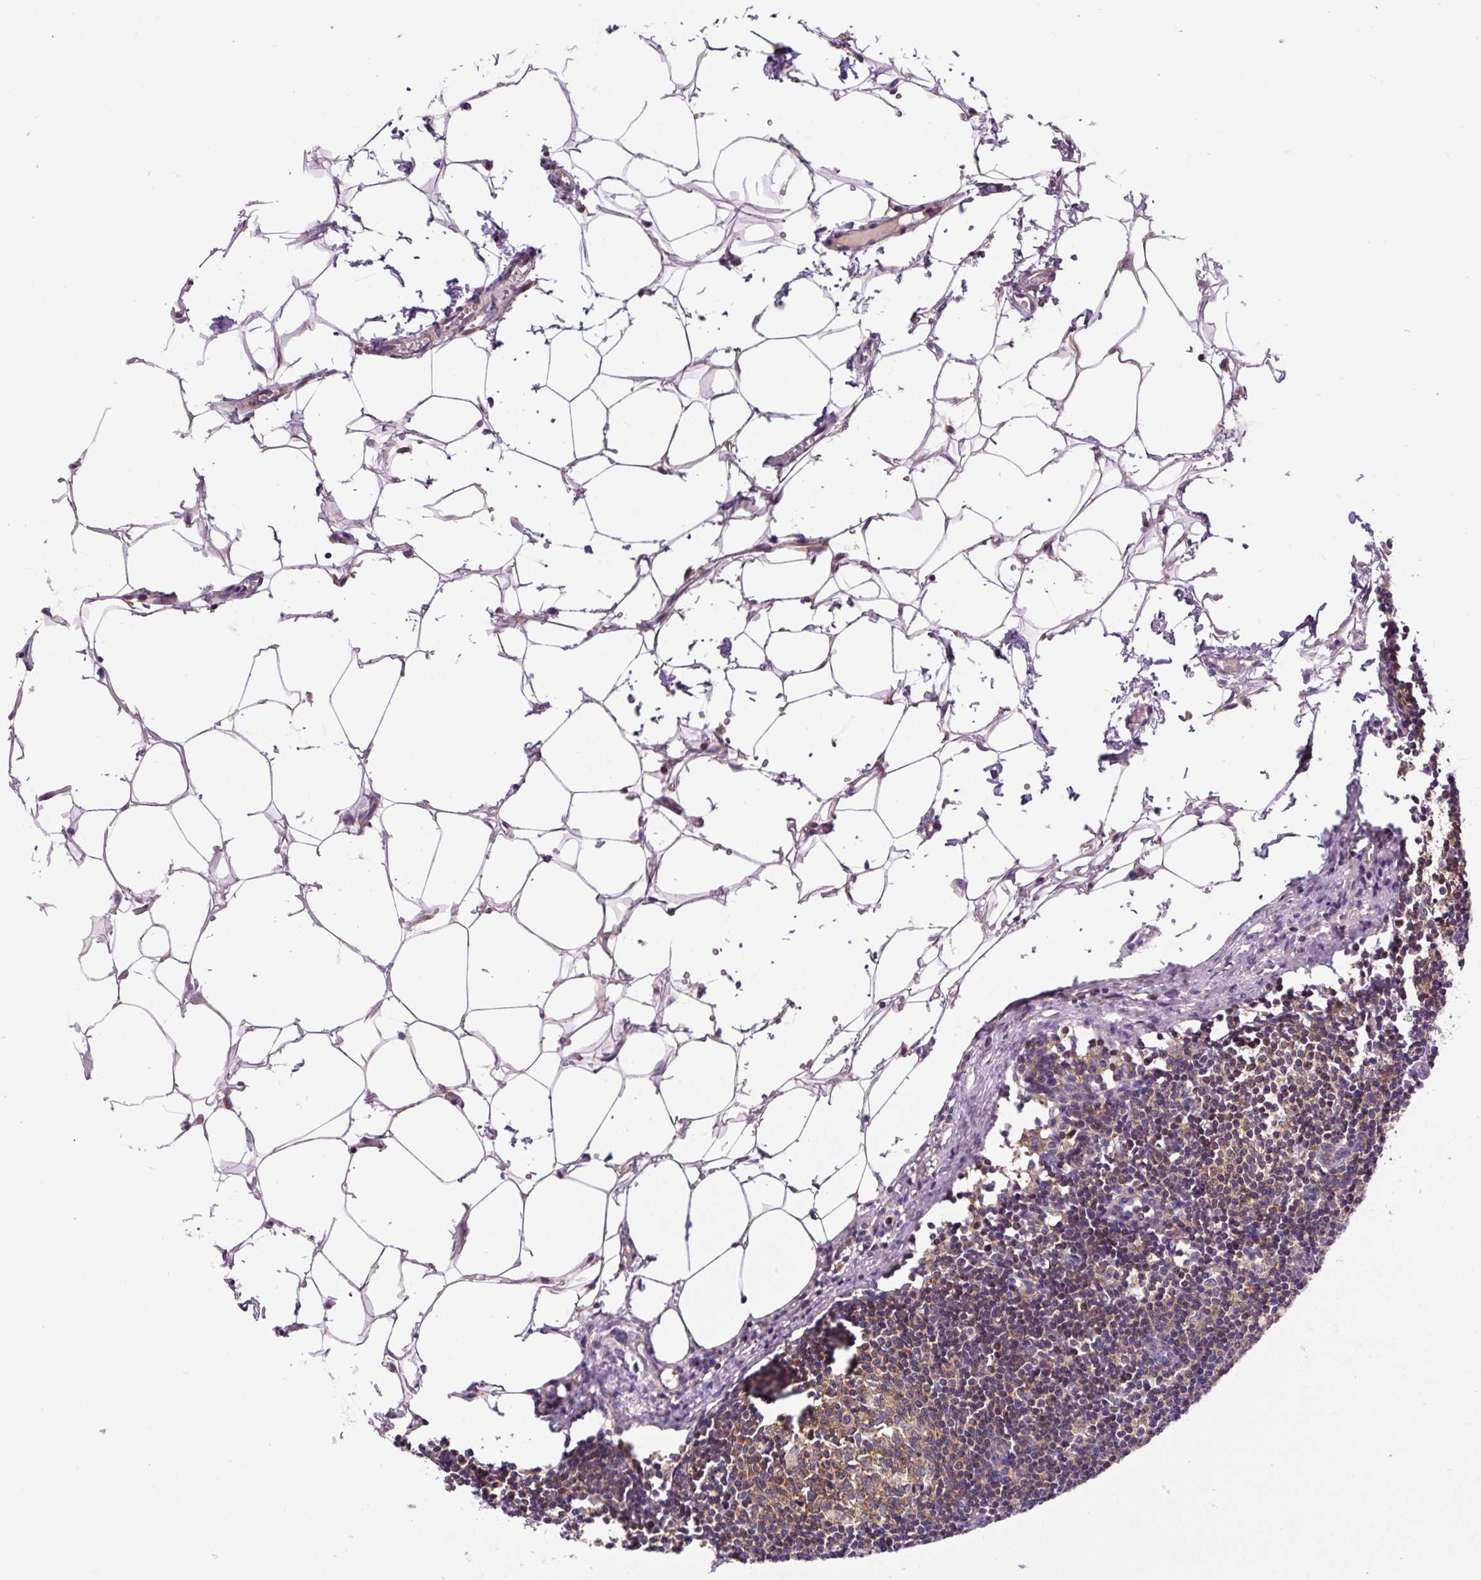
{"staining": {"intensity": "moderate", "quantity": ">75%", "location": "cytoplasmic/membranous"}, "tissue": "lymph node", "cell_type": "Germinal center cells", "image_type": "normal", "snomed": [{"axis": "morphology", "description": "Normal tissue, NOS"}, {"axis": "topography", "description": "Lymph node"}], "caption": "Immunohistochemistry (IHC) of unremarkable human lymph node reveals medium levels of moderate cytoplasmic/membranous staining in approximately >75% of germinal center cells. The protein of interest is shown in brown color, while the nuclei are stained blue.", "gene": "CCDC28A", "patient": {"sex": "male", "age": 49}}